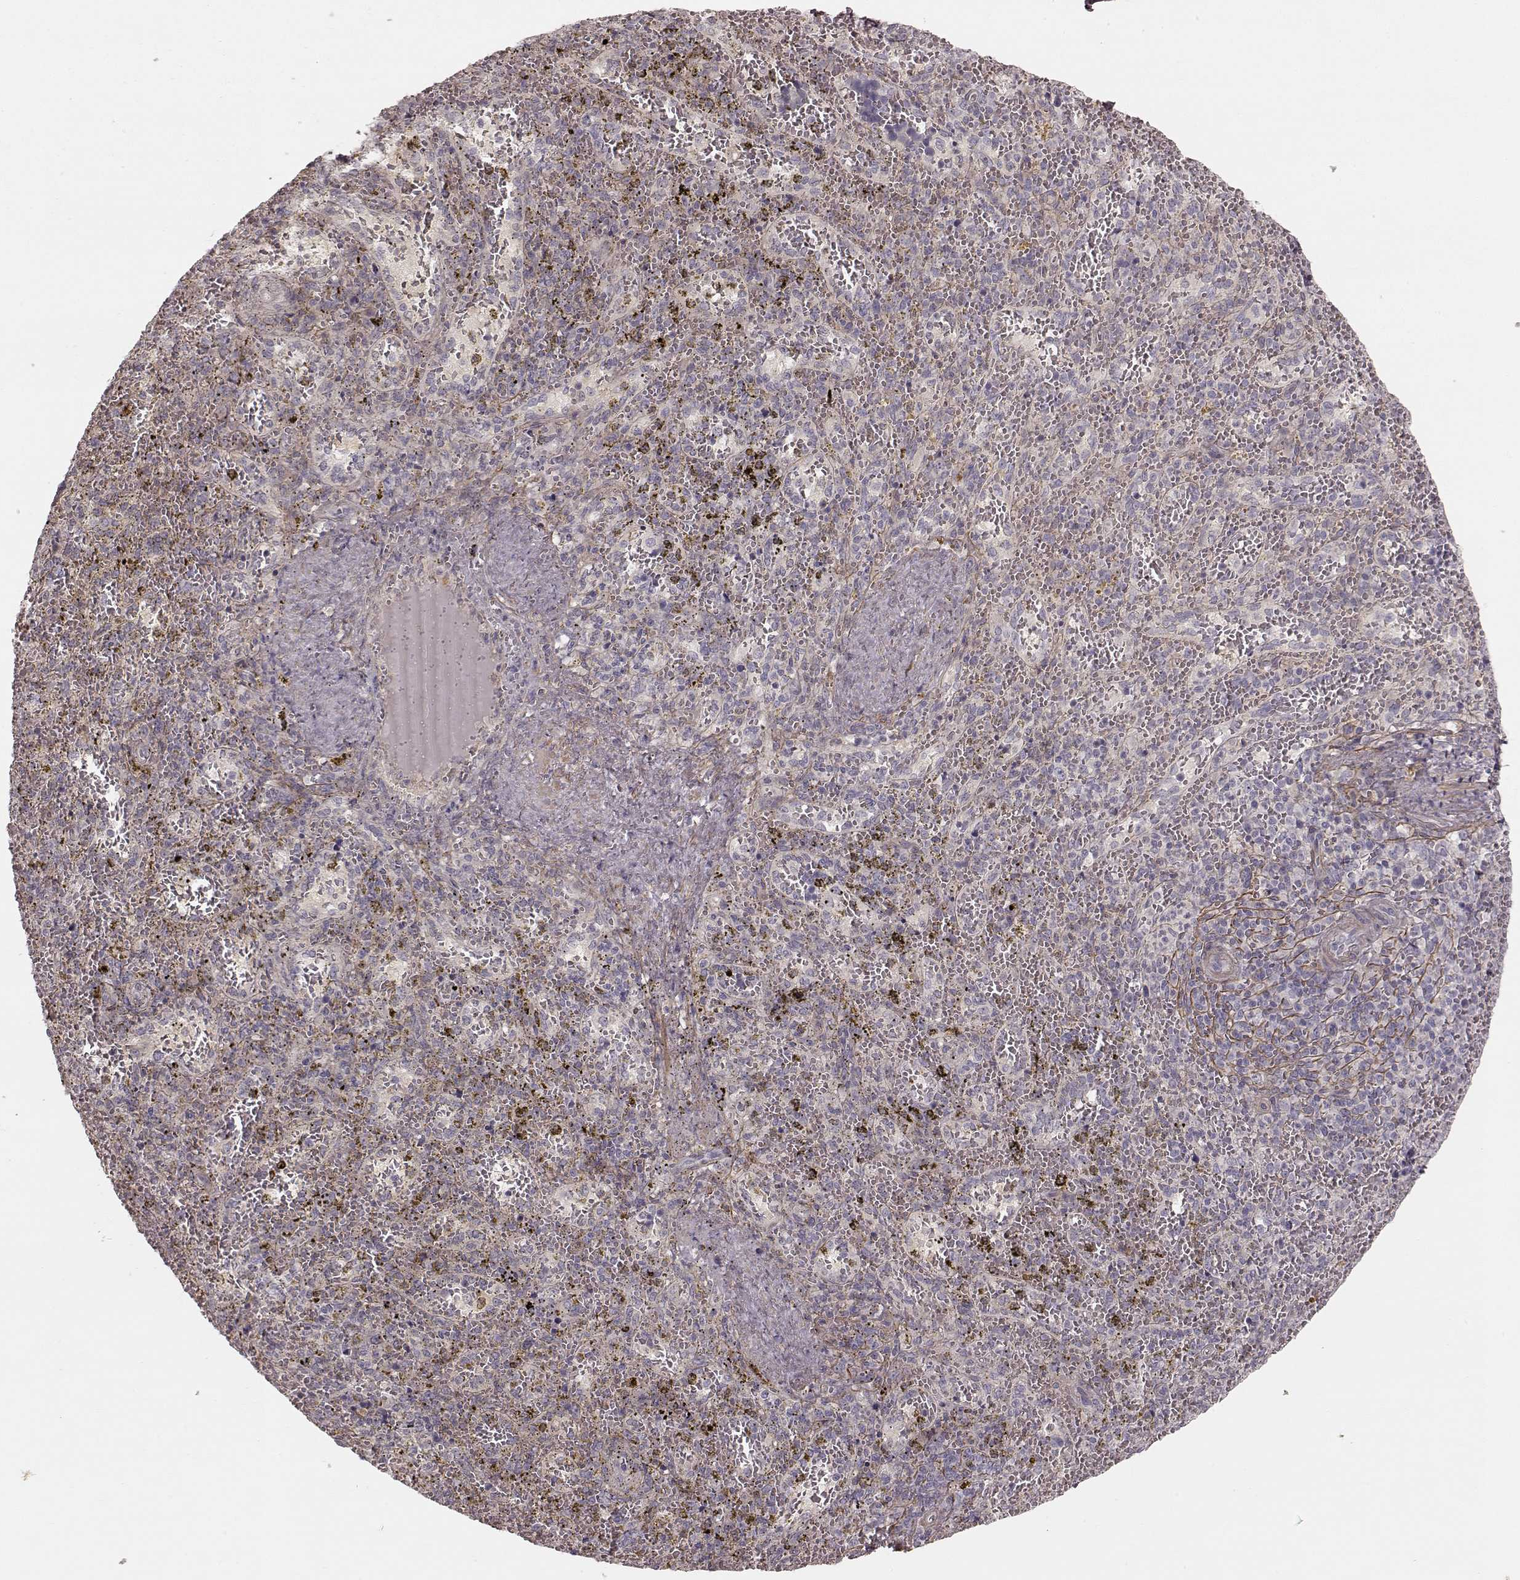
{"staining": {"intensity": "negative", "quantity": "none", "location": "none"}, "tissue": "spleen", "cell_type": "Cells in red pulp", "image_type": "normal", "snomed": [{"axis": "morphology", "description": "Normal tissue, NOS"}, {"axis": "topography", "description": "Spleen"}], "caption": "DAB (3,3'-diaminobenzidine) immunohistochemical staining of benign human spleen reveals no significant expression in cells in red pulp. The staining is performed using DAB (3,3'-diaminobenzidine) brown chromogen with nuclei counter-stained in using hematoxylin.", "gene": "KCNJ9", "patient": {"sex": "female", "age": 50}}